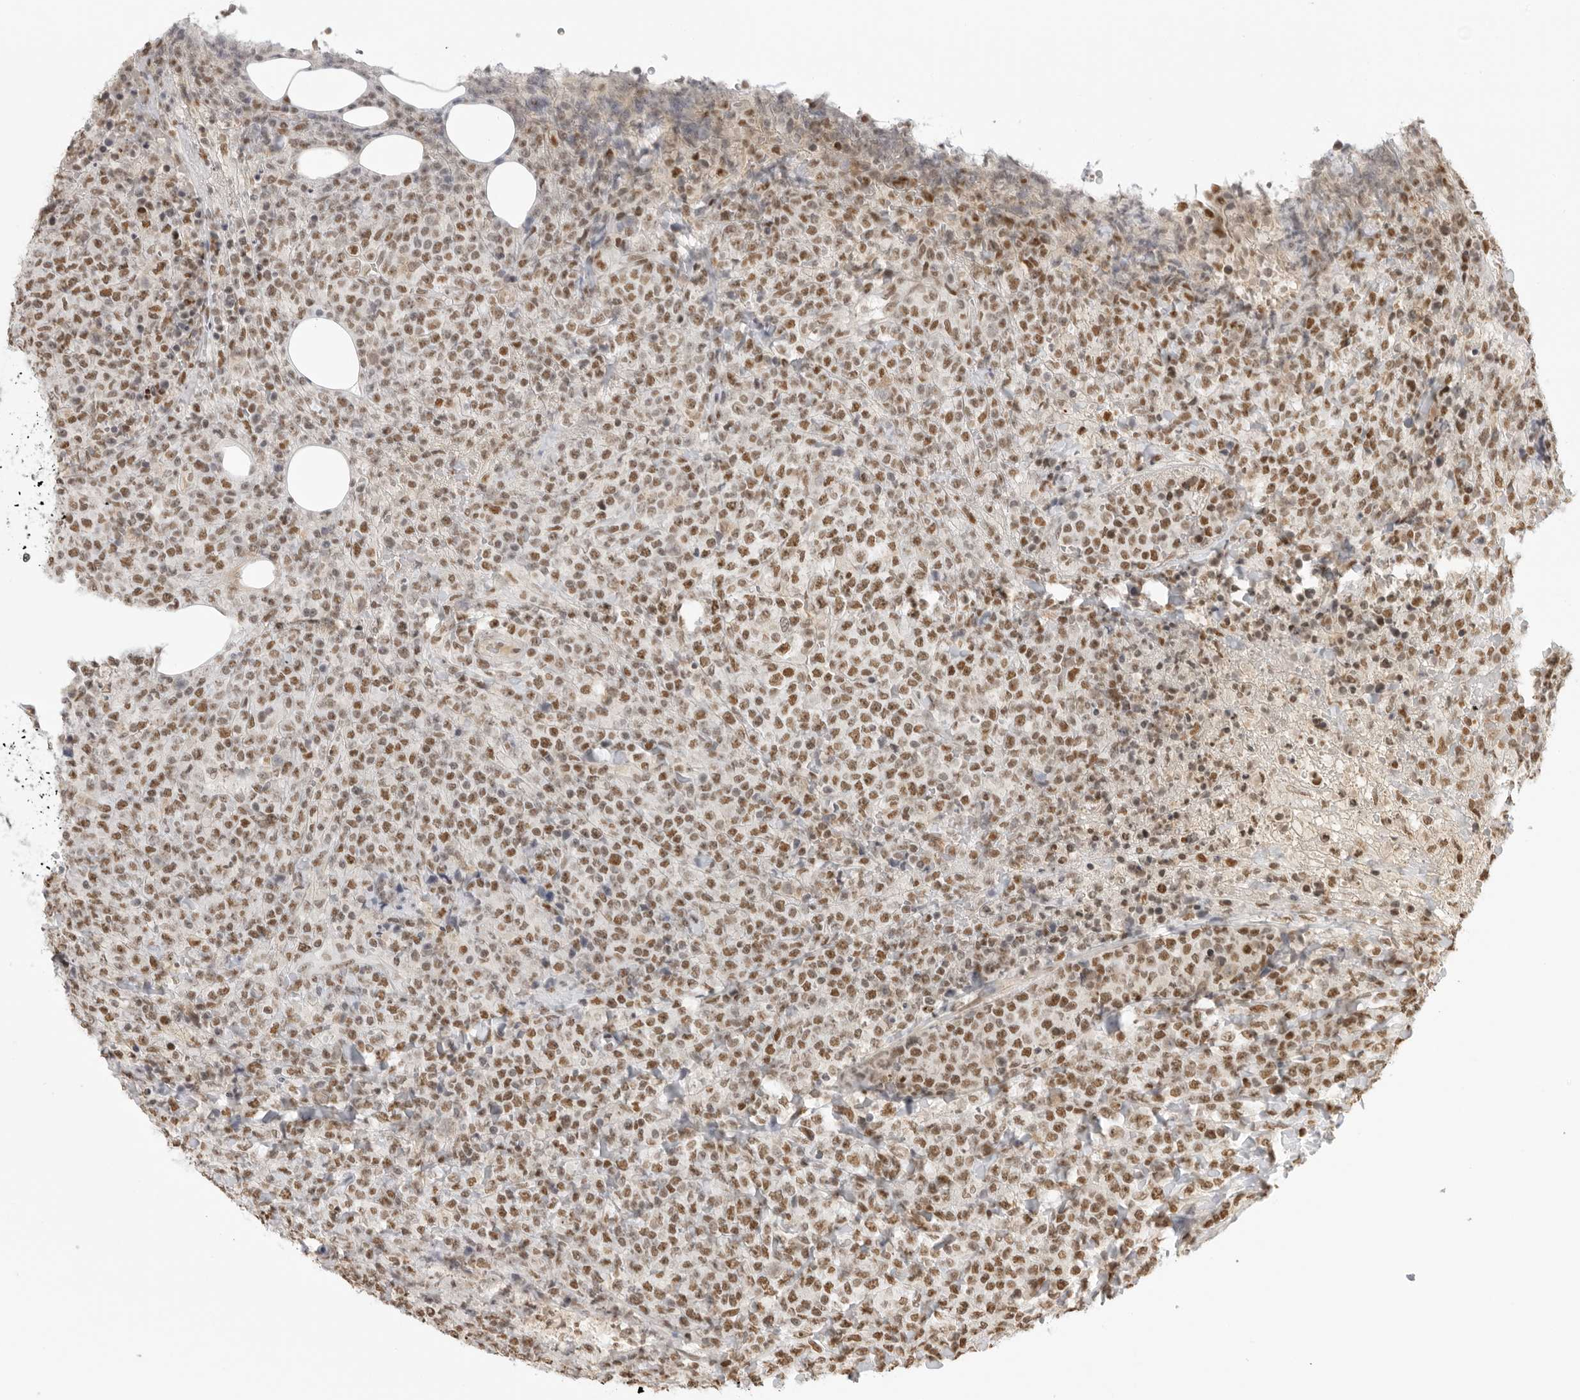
{"staining": {"intensity": "moderate", "quantity": ">75%", "location": "nuclear"}, "tissue": "lymphoma", "cell_type": "Tumor cells", "image_type": "cancer", "snomed": [{"axis": "morphology", "description": "Malignant lymphoma, non-Hodgkin's type, High grade"}, {"axis": "topography", "description": "Lymph node"}], "caption": "The photomicrograph reveals immunohistochemical staining of high-grade malignant lymphoma, non-Hodgkin's type. There is moderate nuclear positivity is seen in approximately >75% of tumor cells.", "gene": "RPA2", "patient": {"sex": "male", "age": 13}}